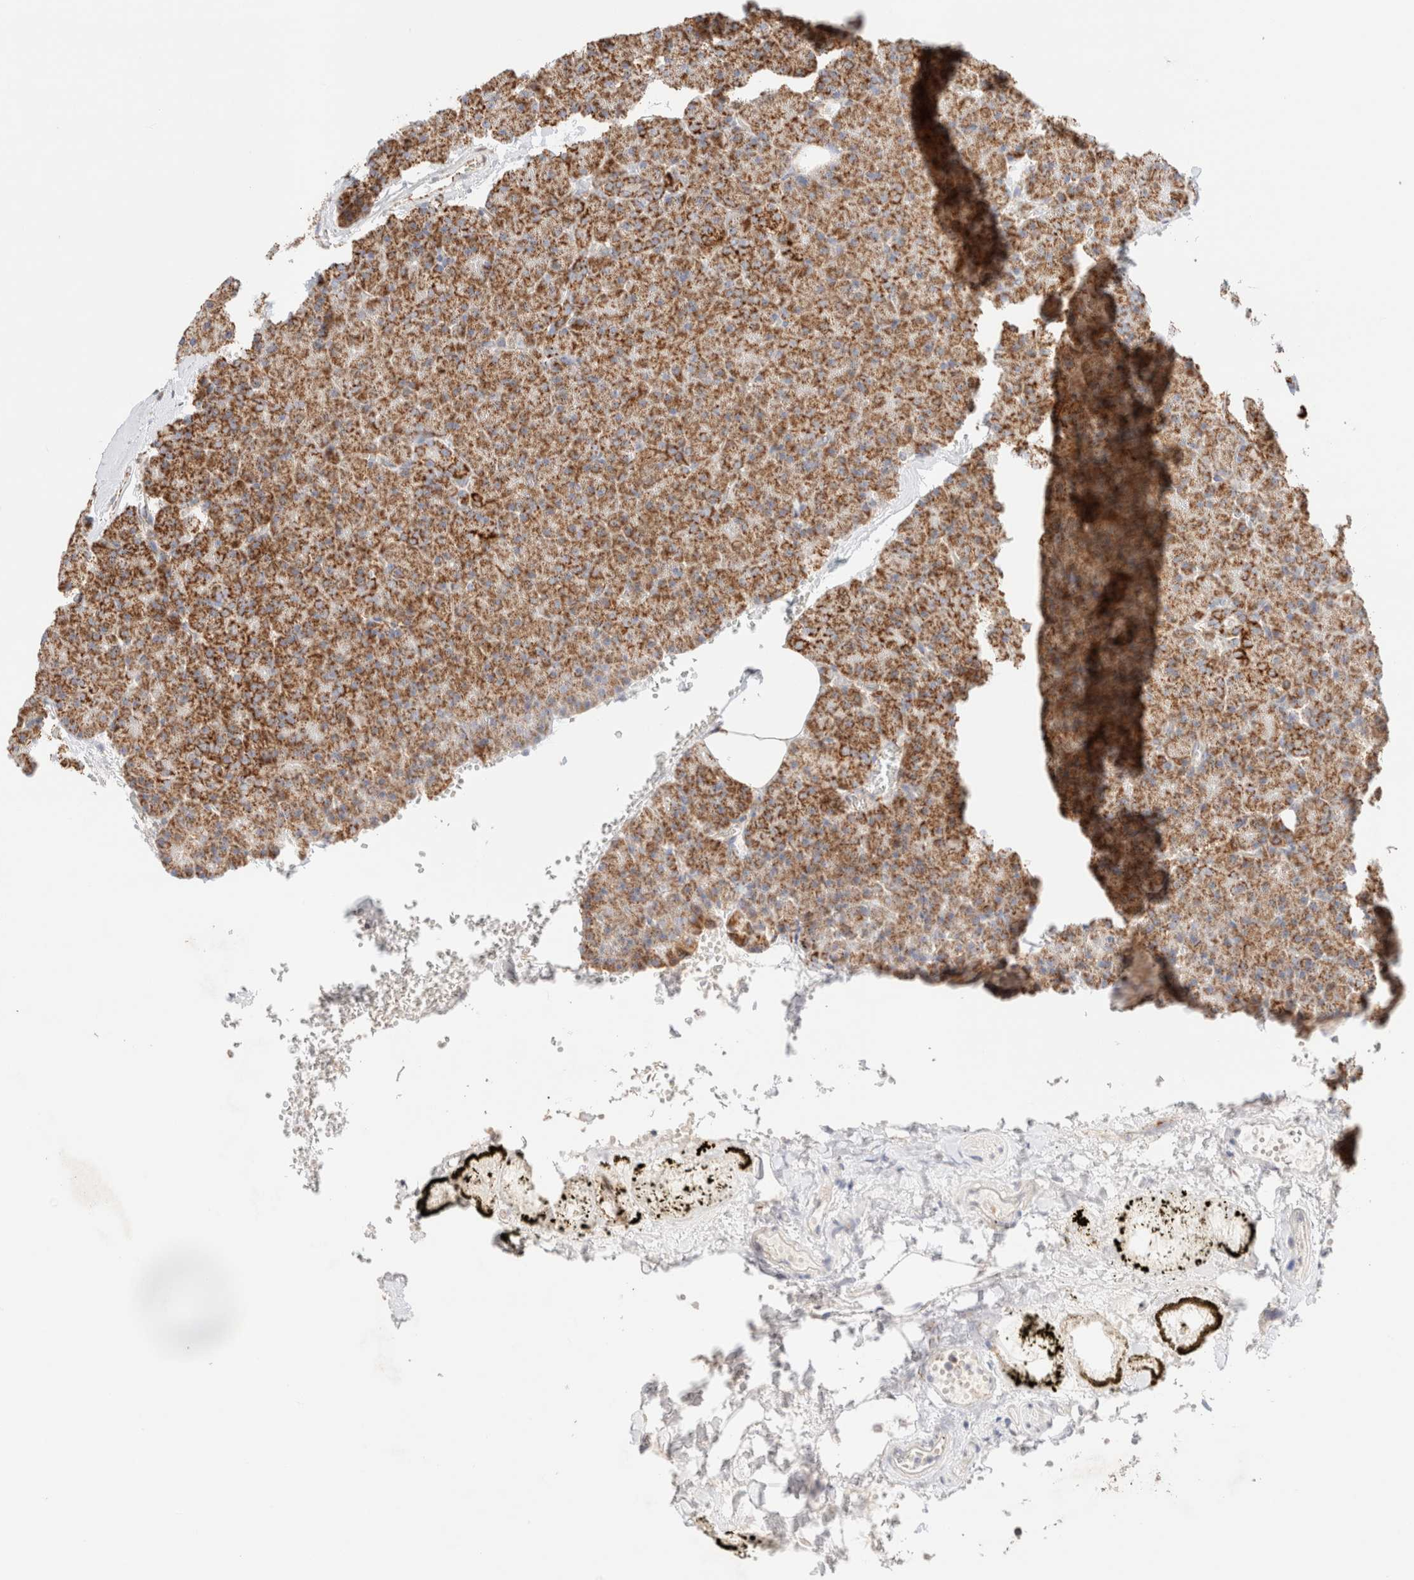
{"staining": {"intensity": "strong", "quantity": ">75%", "location": "cytoplasmic/membranous"}, "tissue": "pancreas", "cell_type": "Exocrine glandular cells", "image_type": "normal", "snomed": [{"axis": "morphology", "description": "Normal tissue, NOS"}, {"axis": "morphology", "description": "Carcinoid, malignant, NOS"}, {"axis": "topography", "description": "Pancreas"}], "caption": "A micrograph of human pancreas stained for a protein exhibits strong cytoplasmic/membranous brown staining in exocrine glandular cells.", "gene": "PHB2", "patient": {"sex": "female", "age": 35}}